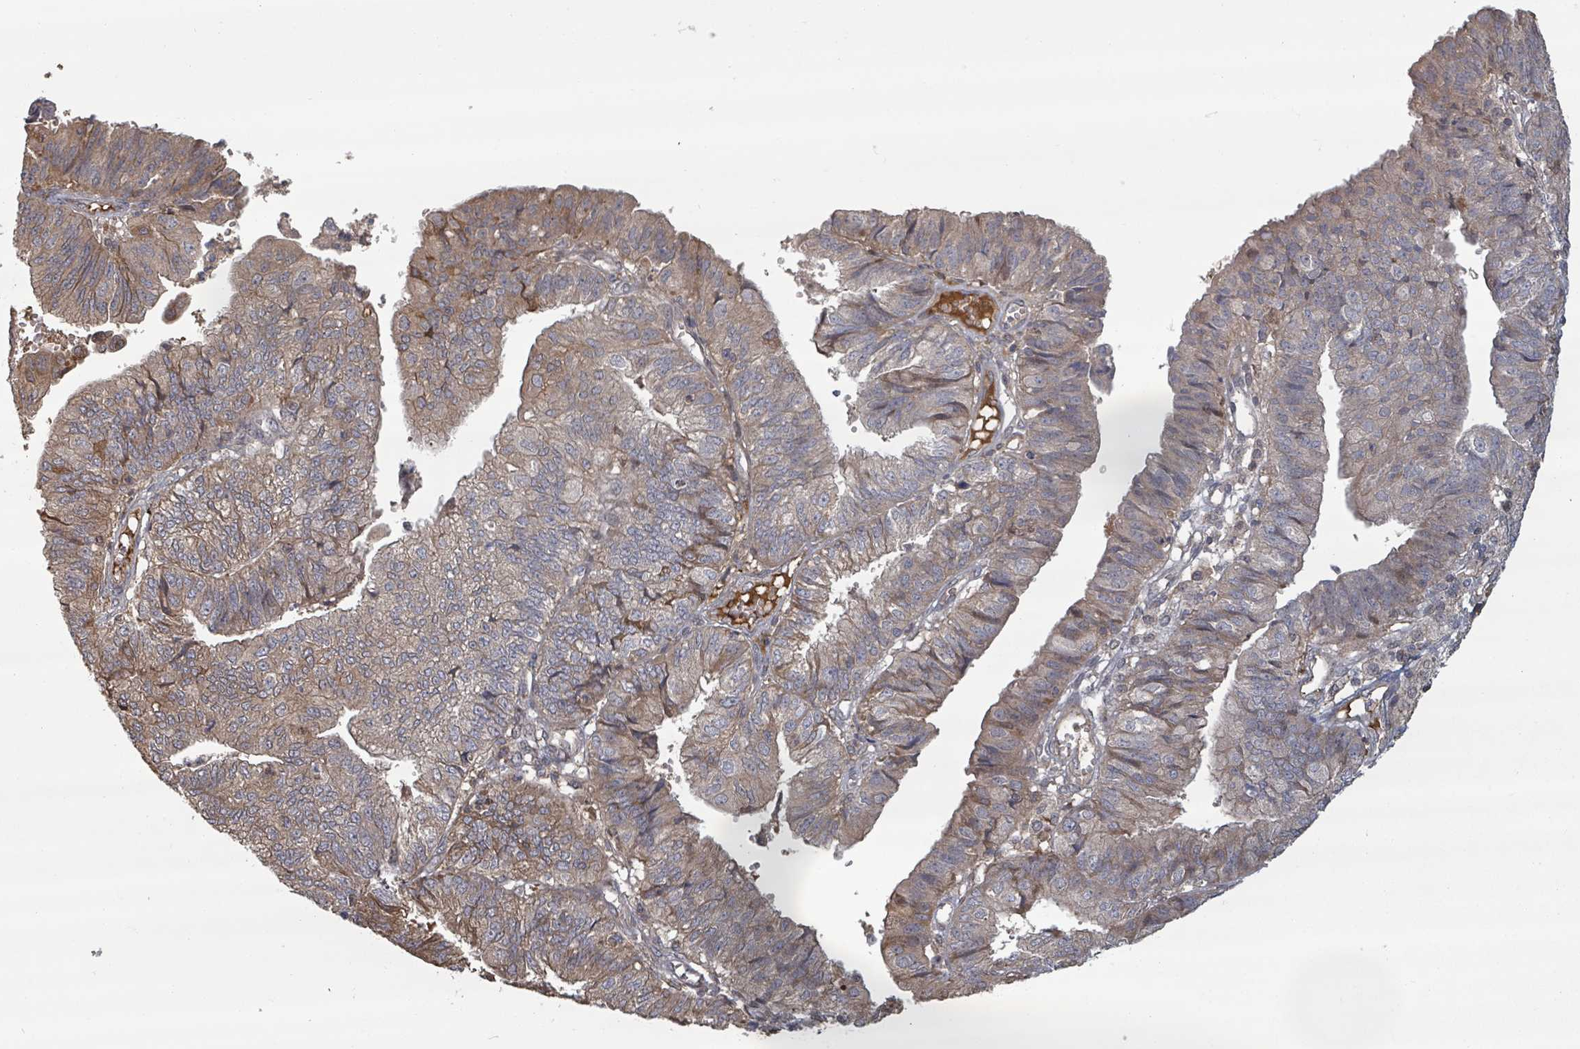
{"staining": {"intensity": "moderate", "quantity": "<25%", "location": "cytoplasmic/membranous"}, "tissue": "endometrial cancer", "cell_type": "Tumor cells", "image_type": "cancer", "snomed": [{"axis": "morphology", "description": "Adenocarcinoma, NOS"}, {"axis": "topography", "description": "Endometrium"}], "caption": "Endometrial cancer stained for a protein reveals moderate cytoplasmic/membranous positivity in tumor cells. (IHC, brightfield microscopy, high magnification).", "gene": "GABBR1", "patient": {"sex": "female", "age": 56}}